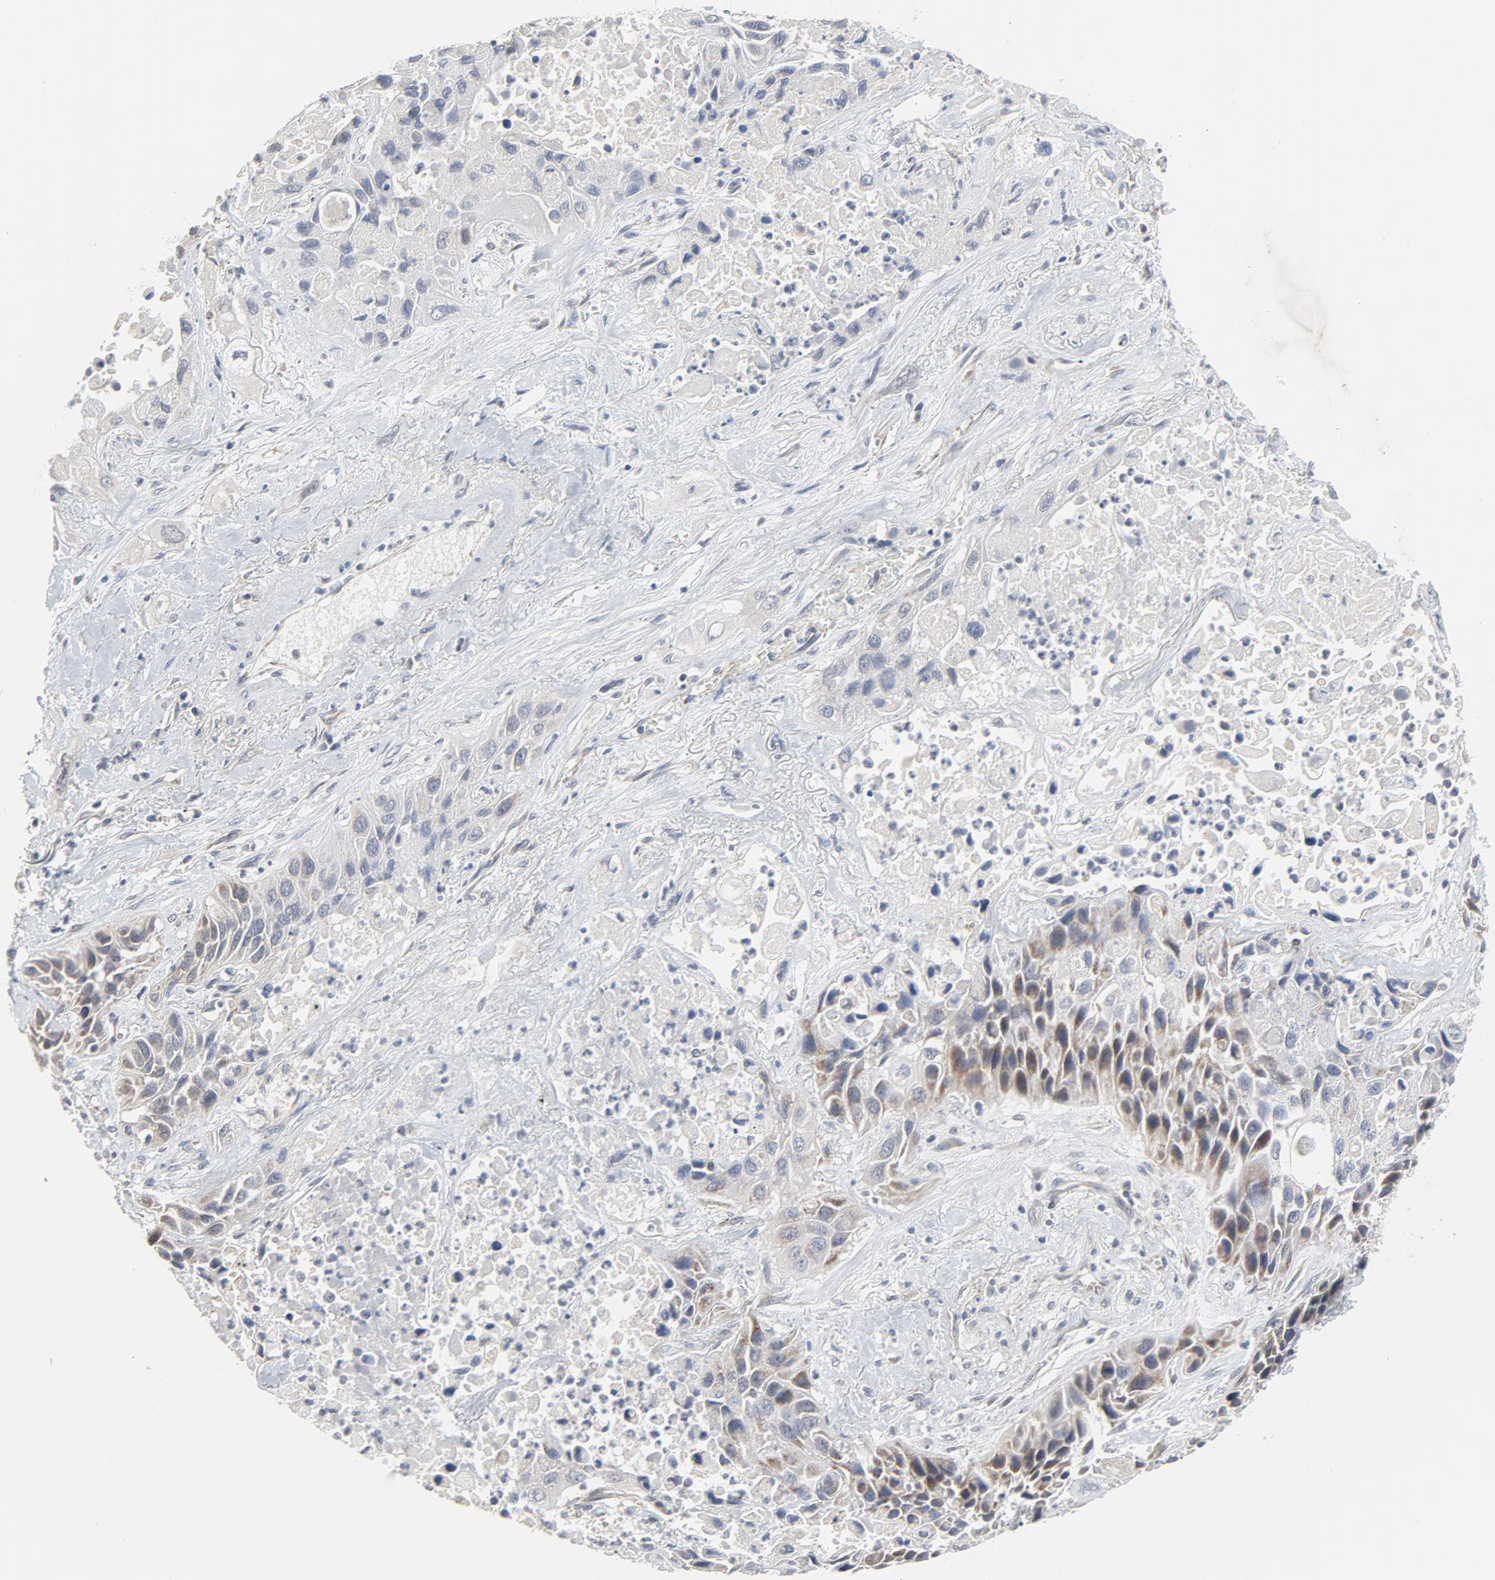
{"staining": {"intensity": "moderate", "quantity": "25%-75%", "location": "cytoplasmic/membranous"}, "tissue": "lung cancer", "cell_type": "Tumor cells", "image_type": "cancer", "snomed": [{"axis": "morphology", "description": "Squamous cell carcinoma, NOS"}, {"axis": "topography", "description": "Lung"}], "caption": "Approximately 25%-75% of tumor cells in squamous cell carcinoma (lung) reveal moderate cytoplasmic/membranous protein staining as visualized by brown immunohistochemical staining.", "gene": "C14orf119", "patient": {"sex": "female", "age": 76}}